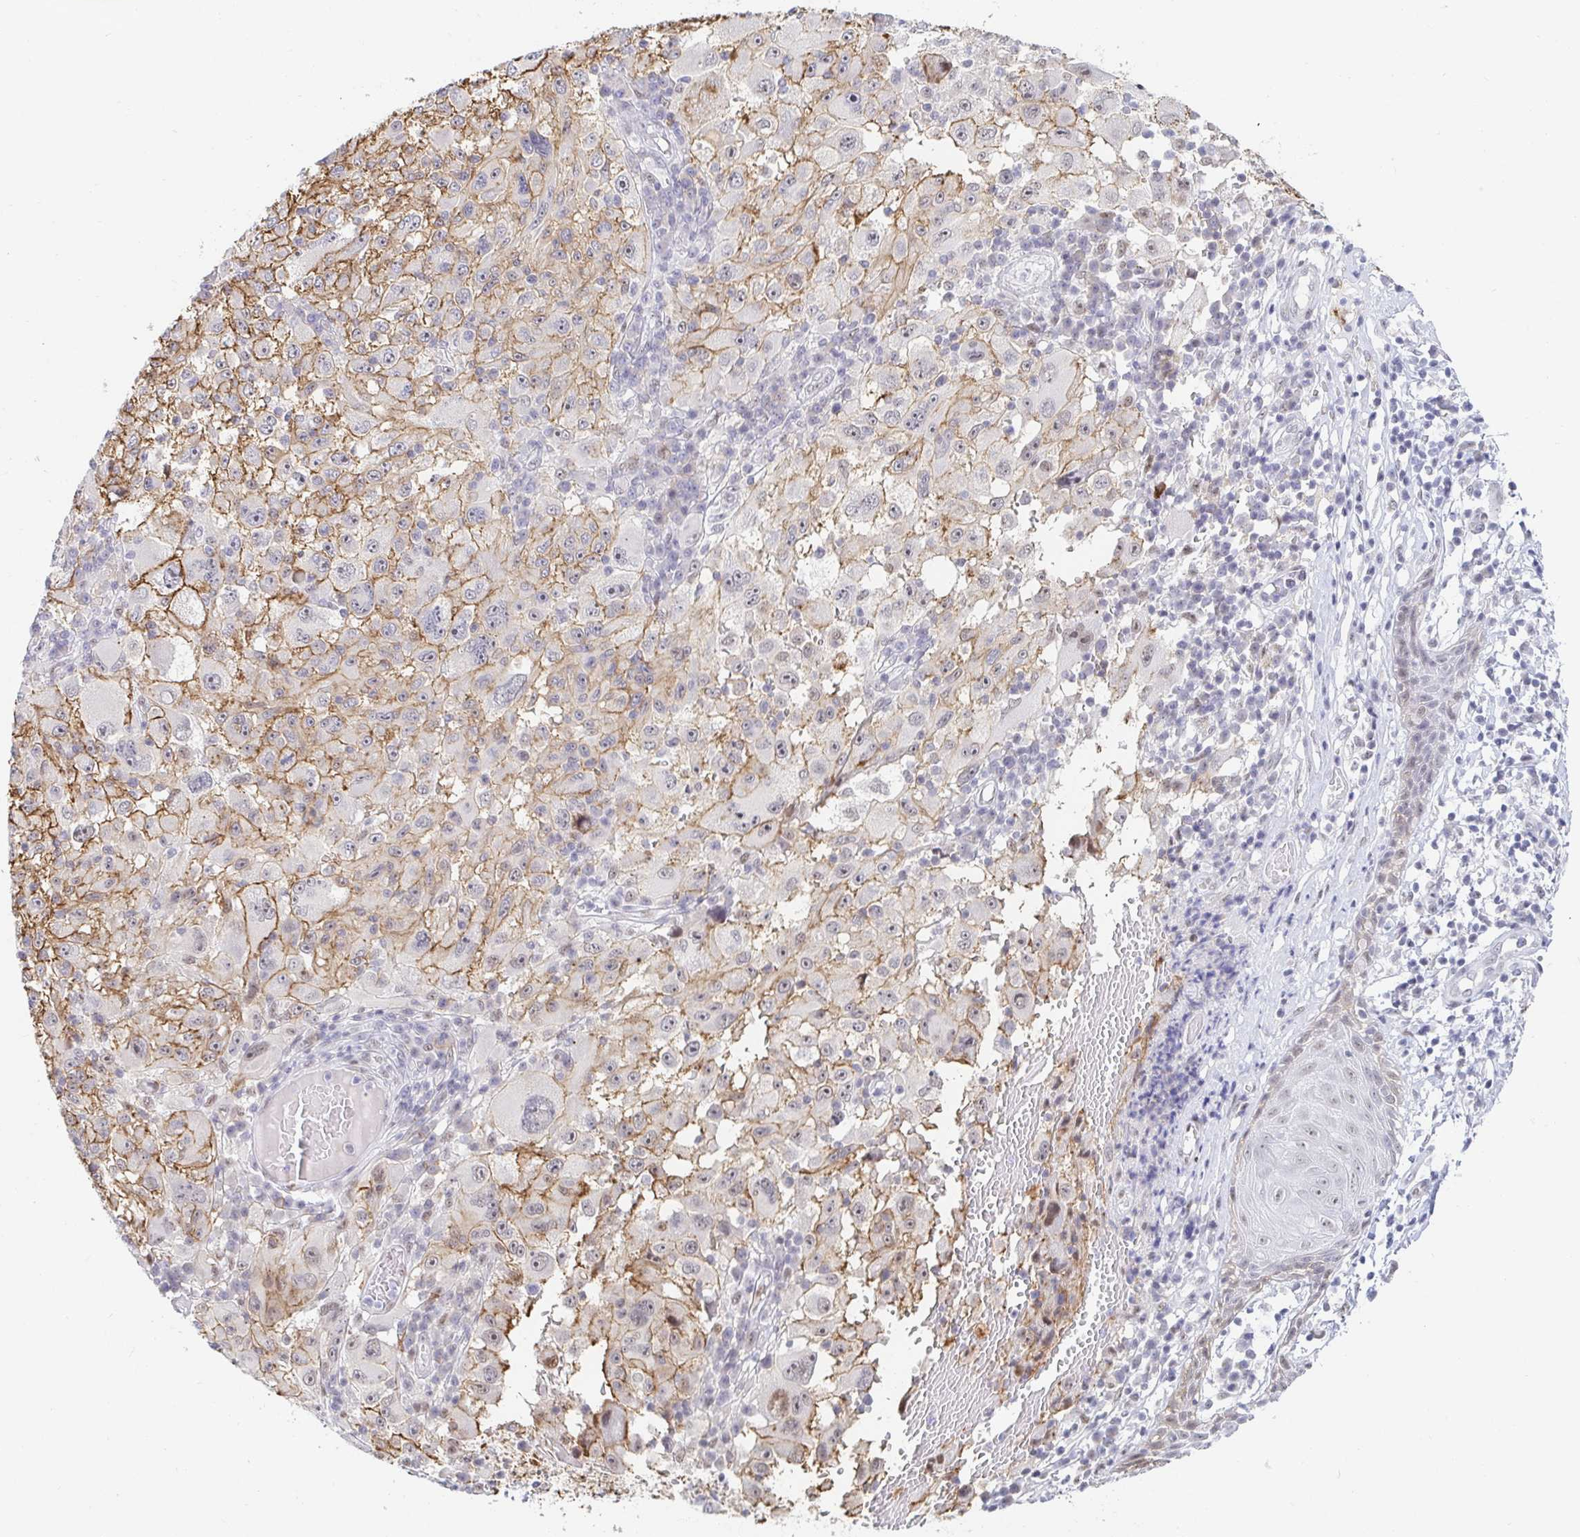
{"staining": {"intensity": "moderate", "quantity": ">75%", "location": "cytoplasmic/membranous"}, "tissue": "melanoma", "cell_type": "Tumor cells", "image_type": "cancer", "snomed": [{"axis": "morphology", "description": "Malignant melanoma, NOS"}, {"axis": "topography", "description": "Skin"}], "caption": "This is an image of IHC staining of malignant melanoma, which shows moderate expression in the cytoplasmic/membranous of tumor cells.", "gene": "COL28A1", "patient": {"sex": "female", "age": 71}}